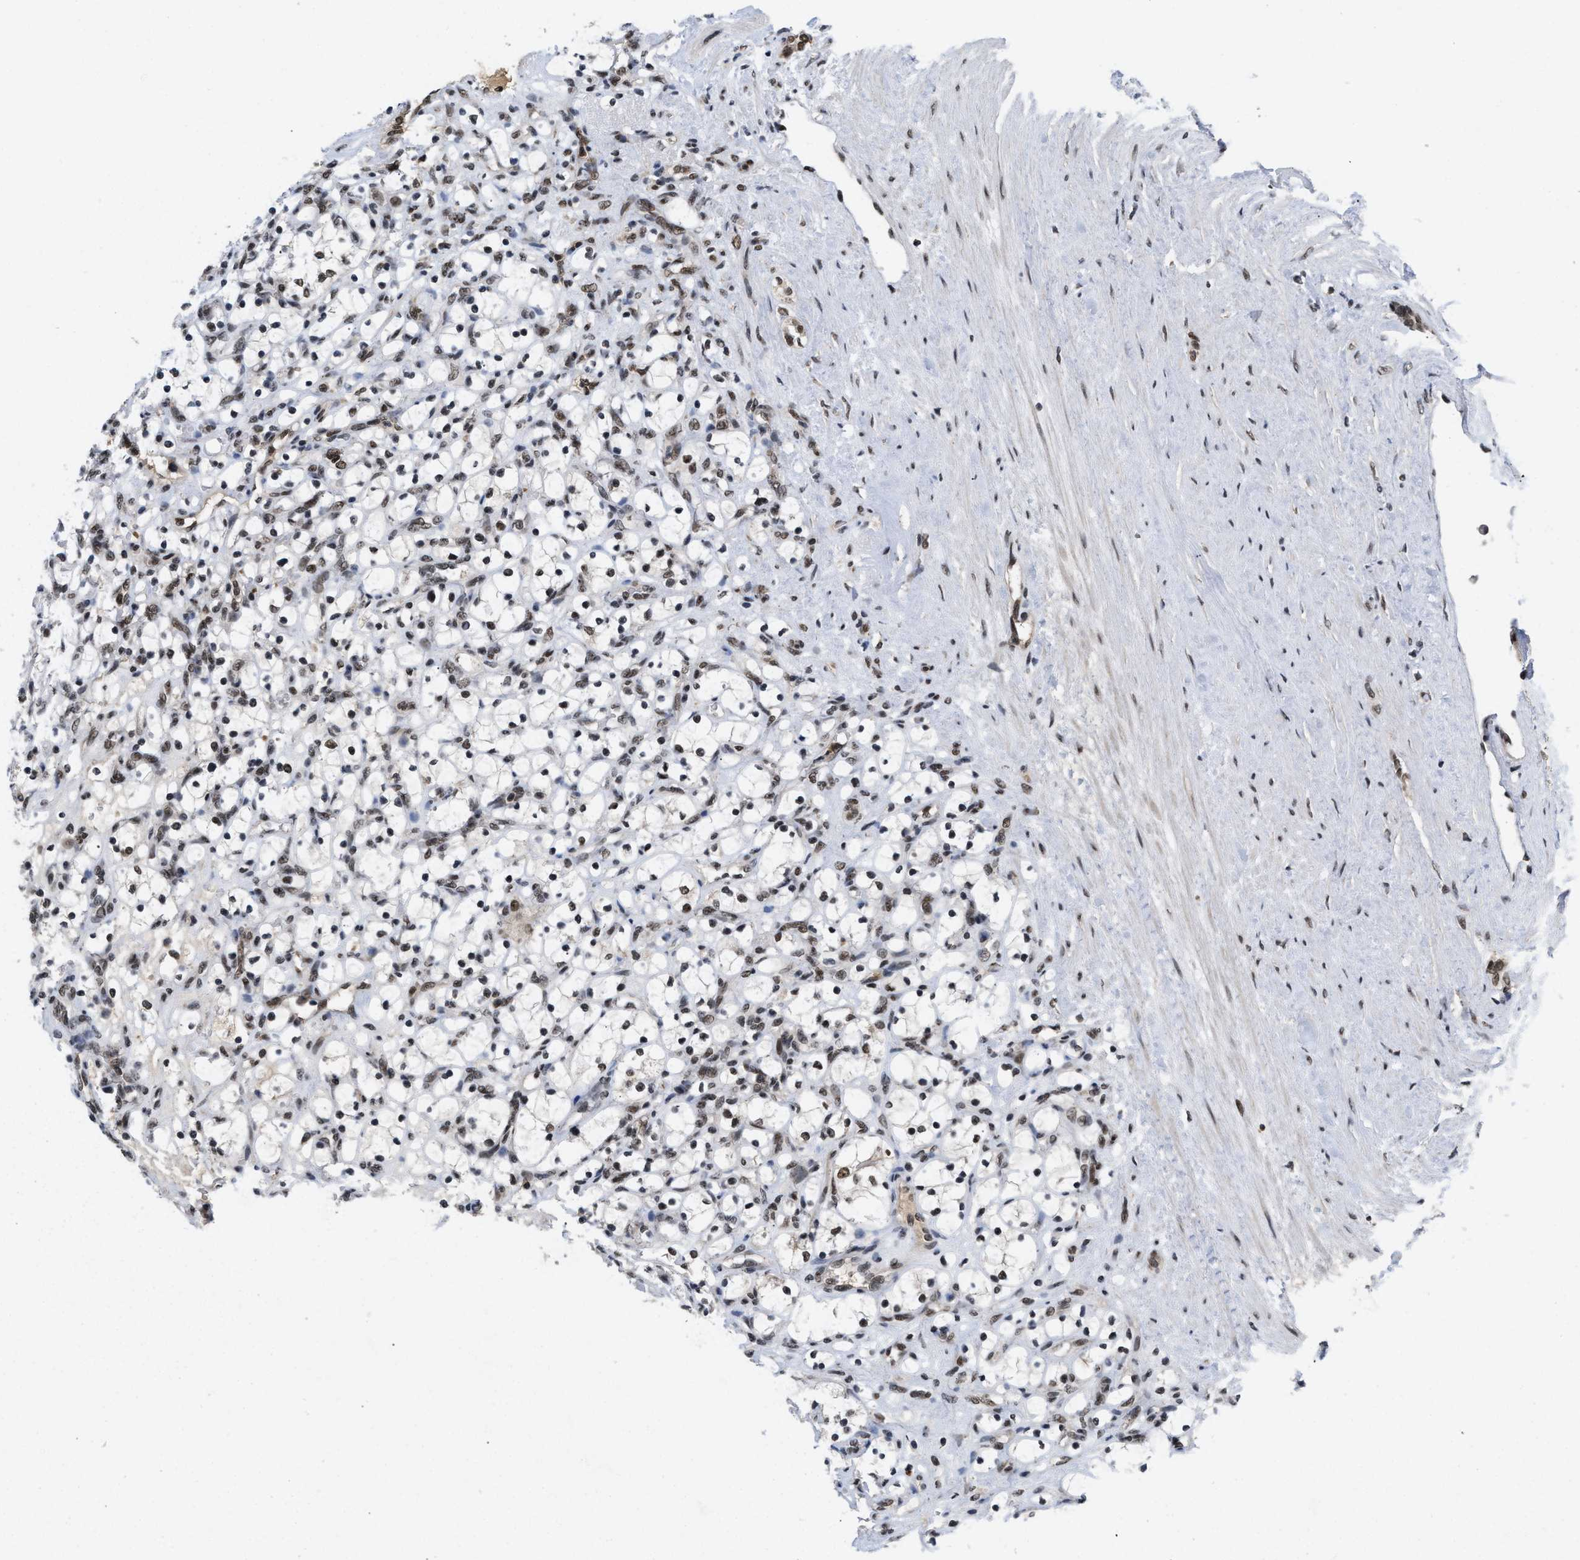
{"staining": {"intensity": "weak", "quantity": "<25%", "location": "nuclear"}, "tissue": "renal cancer", "cell_type": "Tumor cells", "image_type": "cancer", "snomed": [{"axis": "morphology", "description": "Adenocarcinoma, NOS"}, {"axis": "topography", "description": "Kidney"}], "caption": "A histopathology image of human renal cancer is negative for staining in tumor cells. Nuclei are stained in blue.", "gene": "ZNF346", "patient": {"sex": "female", "age": 69}}